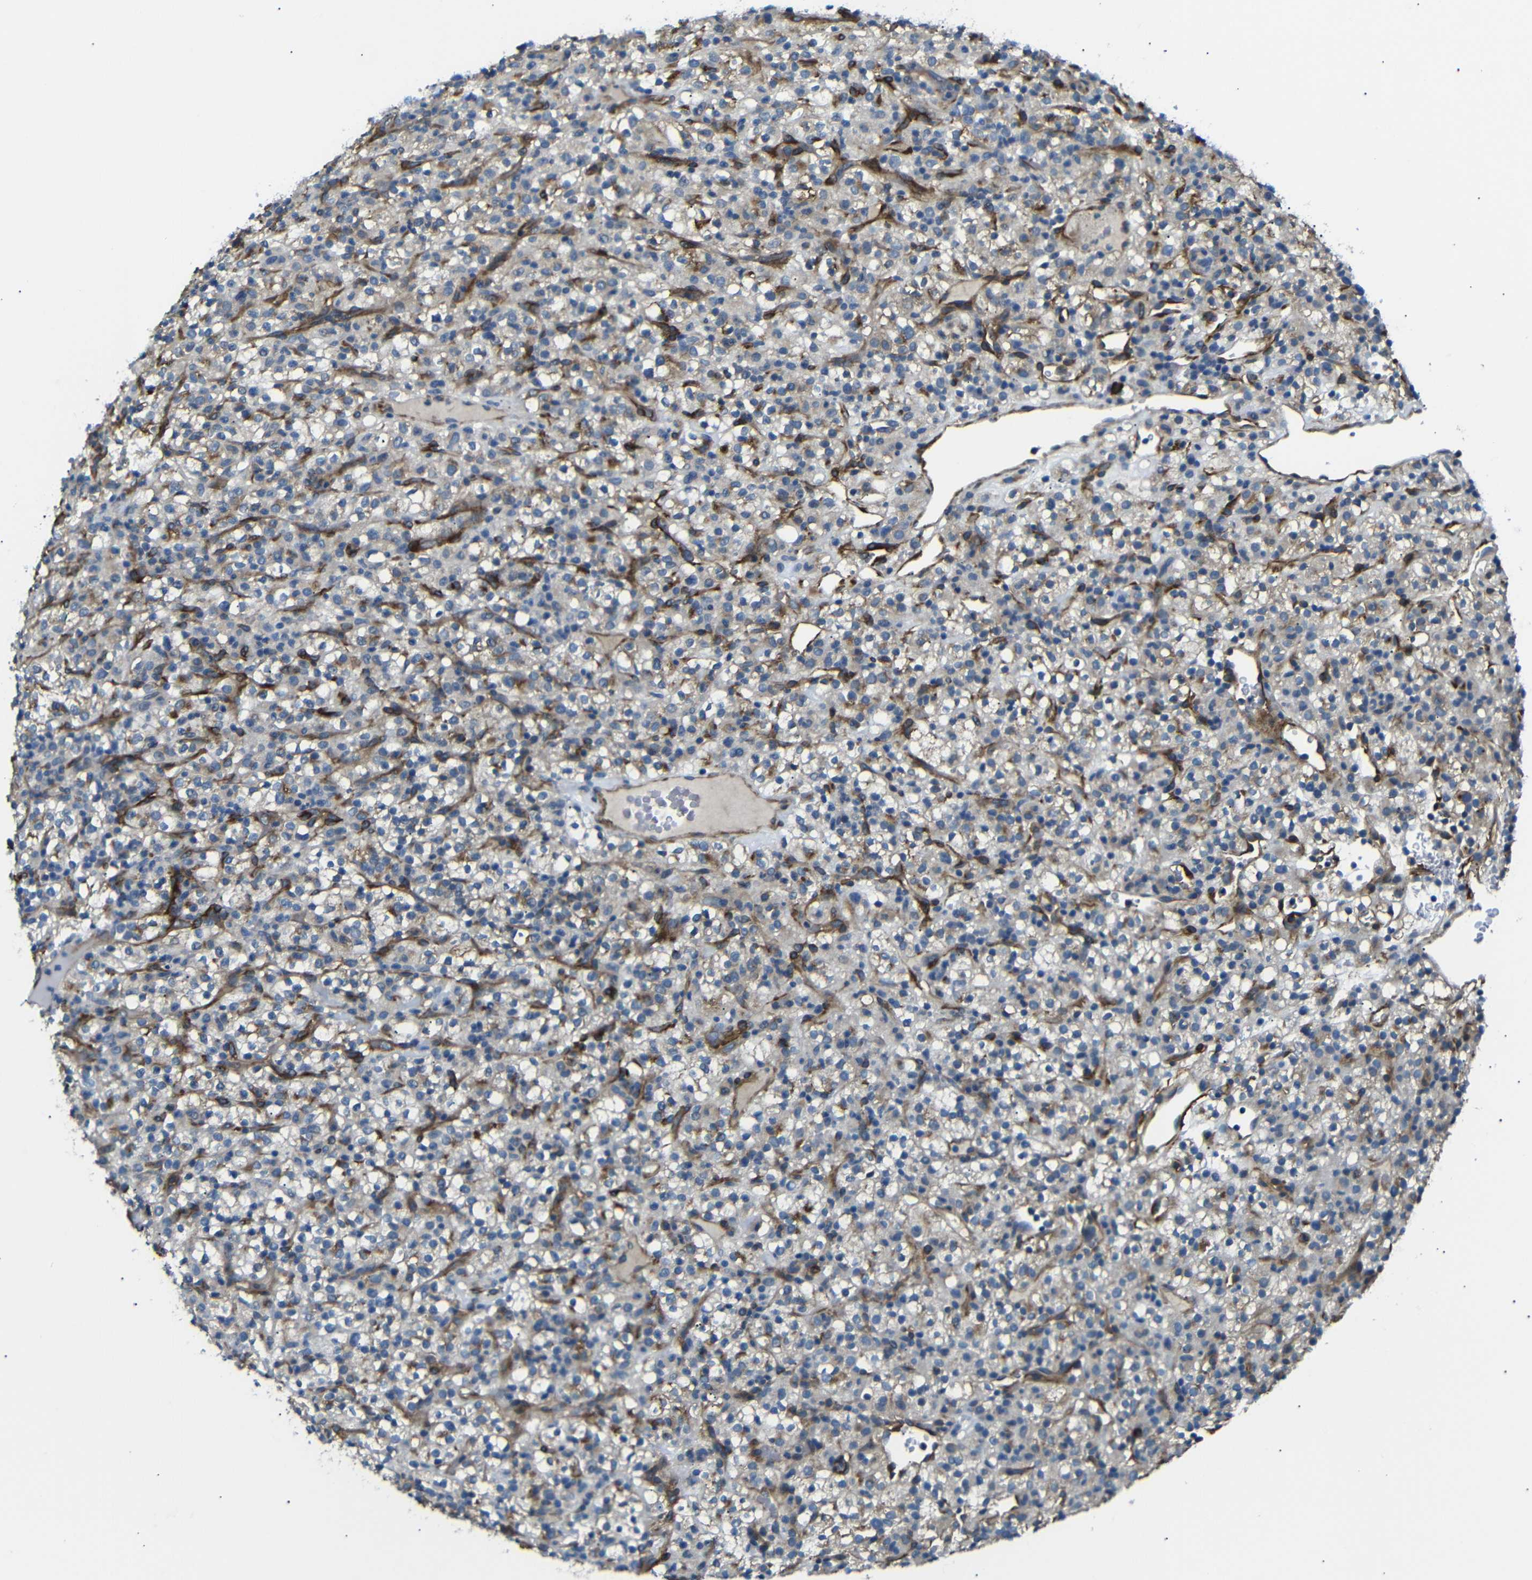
{"staining": {"intensity": "weak", "quantity": "25%-75%", "location": "cytoplasmic/membranous"}, "tissue": "renal cancer", "cell_type": "Tumor cells", "image_type": "cancer", "snomed": [{"axis": "morphology", "description": "Normal tissue, NOS"}, {"axis": "morphology", "description": "Adenocarcinoma, NOS"}, {"axis": "topography", "description": "Kidney"}], "caption": "Tumor cells display low levels of weak cytoplasmic/membranous positivity in about 25%-75% of cells in human renal cancer (adenocarcinoma). (DAB IHC with brightfield microscopy, high magnification).", "gene": "MYO1B", "patient": {"sex": "female", "age": 72}}